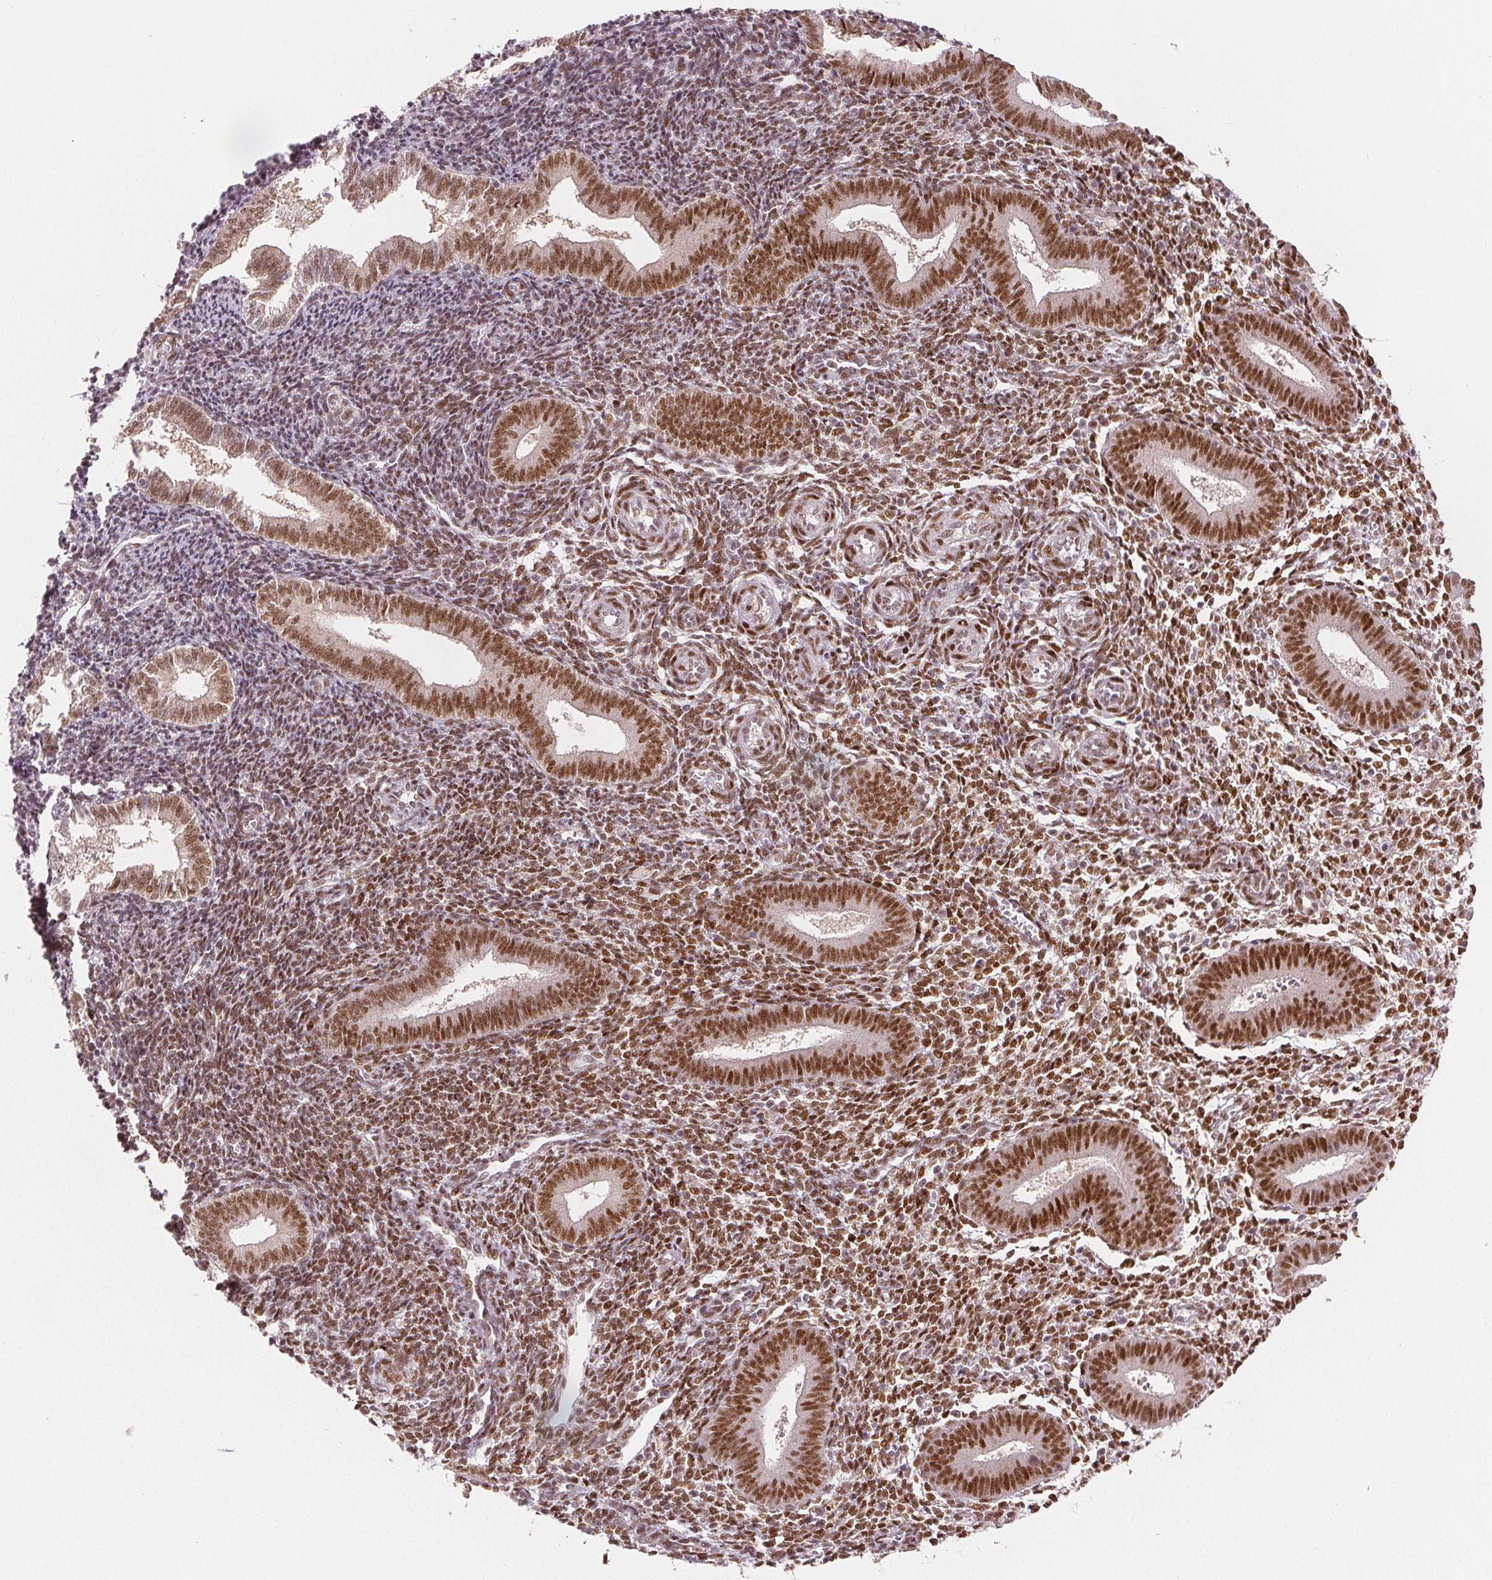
{"staining": {"intensity": "moderate", "quantity": ">75%", "location": "nuclear"}, "tissue": "endometrium", "cell_type": "Cells in endometrial stroma", "image_type": "normal", "snomed": [{"axis": "morphology", "description": "Normal tissue, NOS"}, {"axis": "topography", "description": "Endometrium"}], "caption": "Brown immunohistochemical staining in normal human endometrium displays moderate nuclear staining in approximately >75% of cells in endometrial stroma. (brown staining indicates protein expression, while blue staining denotes nuclei).", "gene": "ZNF703", "patient": {"sex": "female", "age": 25}}